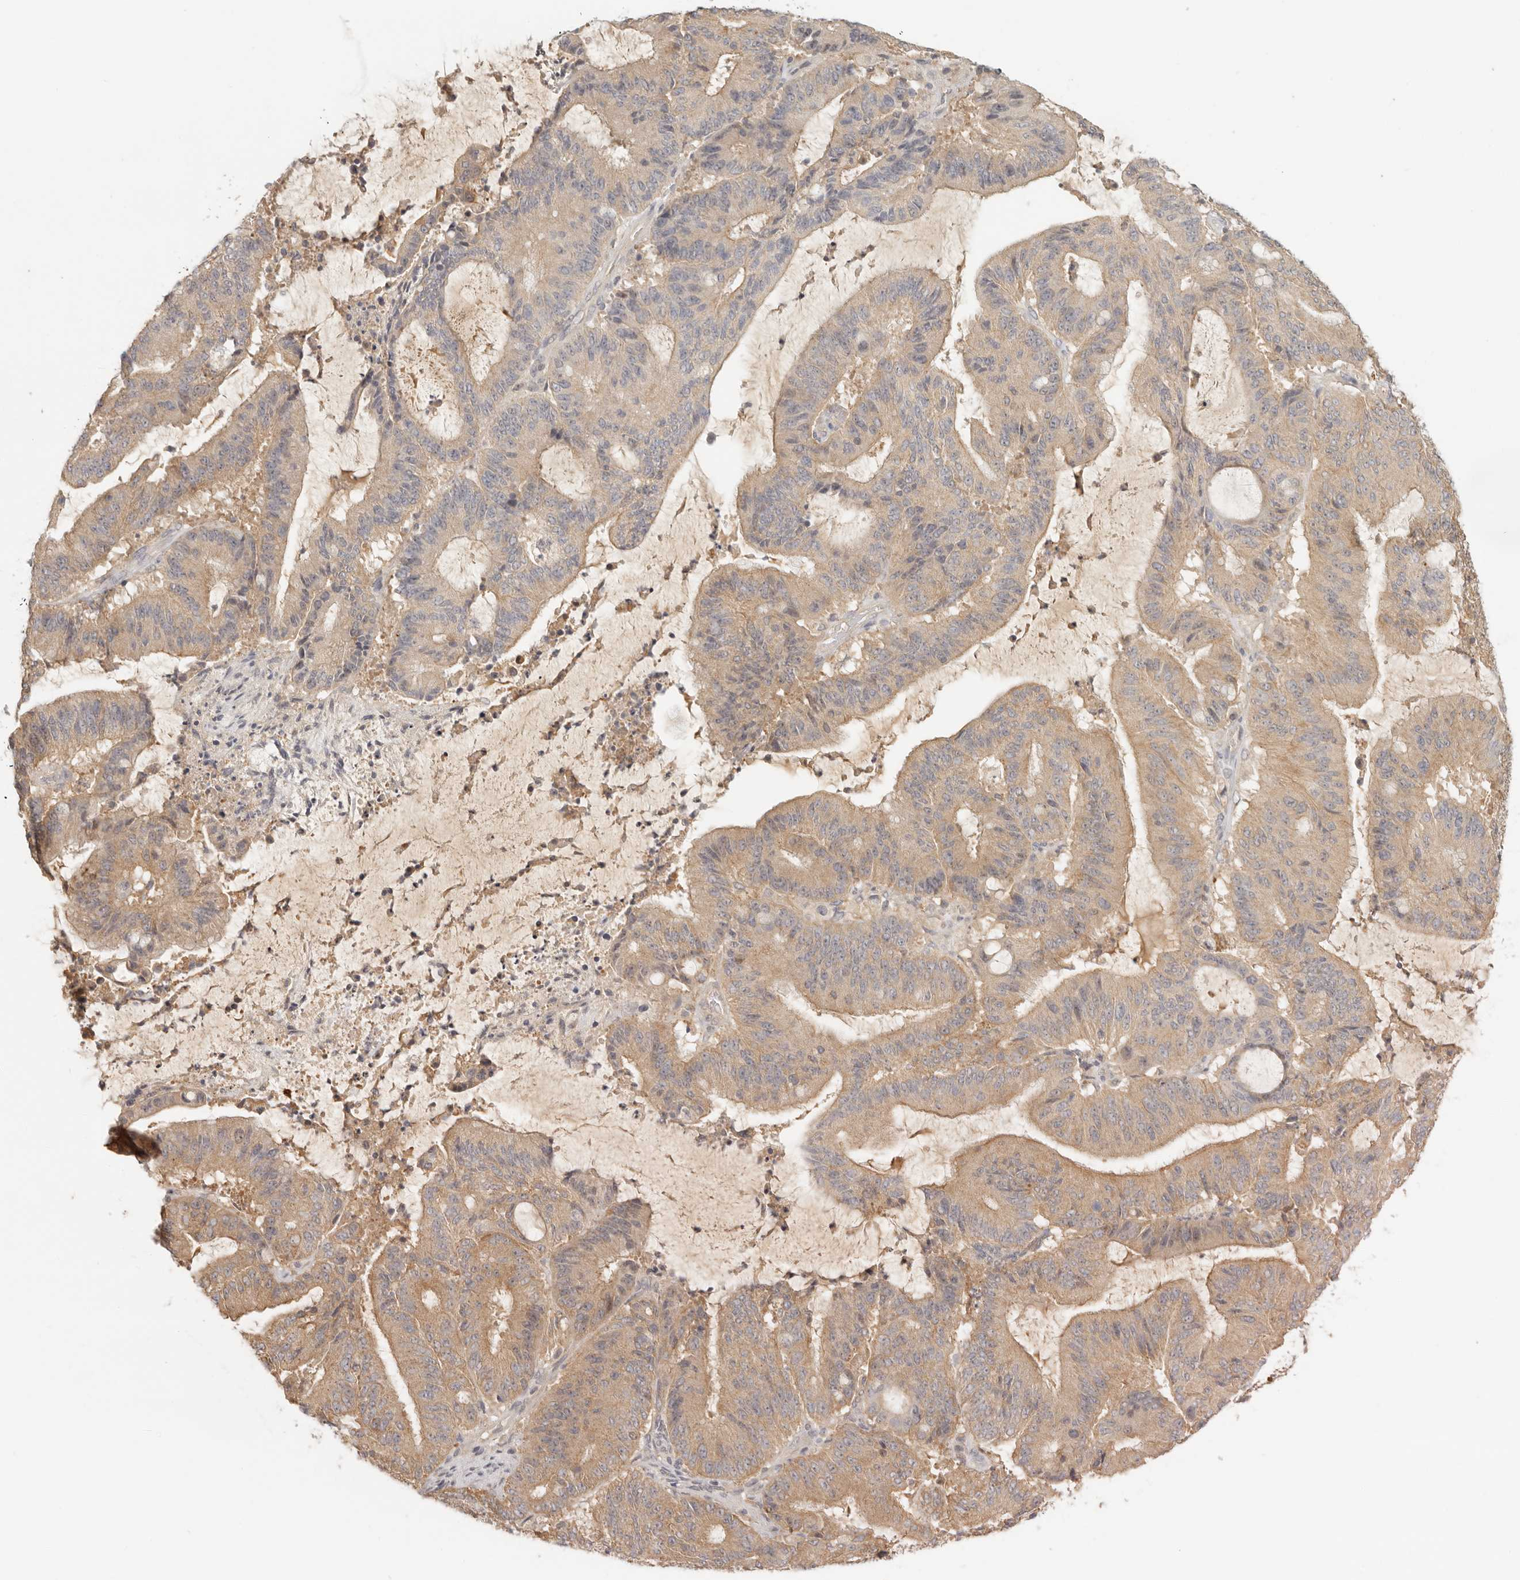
{"staining": {"intensity": "moderate", "quantity": ">75%", "location": "cytoplasmic/membranous"}, "tissue": "liver cancer", "cell_type": "Tumor cells", "image_type": "cancer", "snomed": [{"axis": "morphology", "description": "Normal tissue, NOS"}, {"axis": "morphology", "description": "Cholangiocarcinoma"}, {"axis": "topography", "description": "Liver"}, {"axis": "topography", "description": "Peripheral nerve tissue"}], "caption": "Tumor cells demonstrate medium levels of moderate cytoplasmic/membranous positivity in approximately >75% of cells in liver cholangiocarcinoma. The protein of interest is stained brown, and the nuclei are stained in blue (DAB (3,3'-diaminobenzidine) IHC with brightfield microscopy, high magnification).", "gene": "AHDC1", "patient": {"sex": "female", "age": 73}}